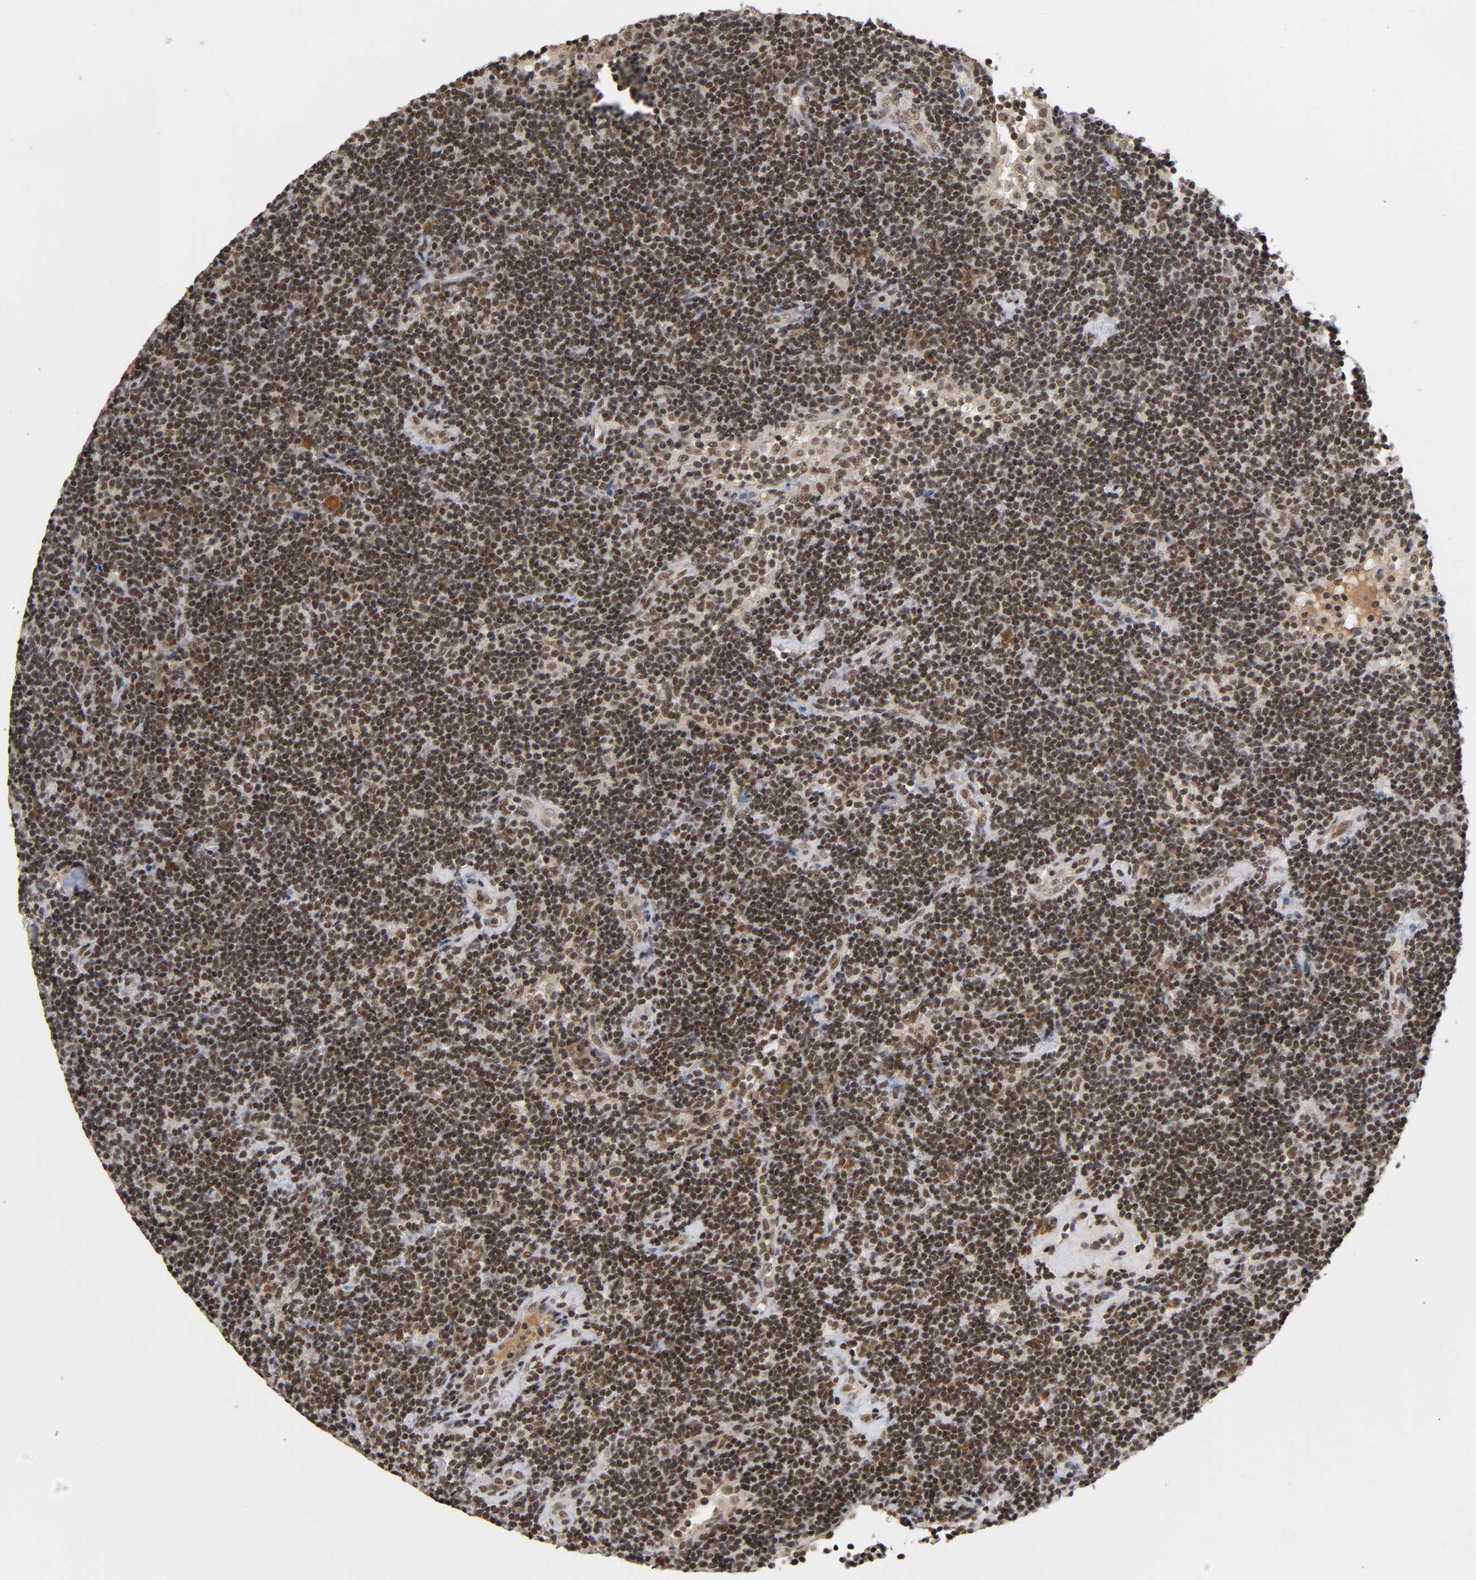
{"staining": {"intensity": "strong", "quantity": ">75%", "location": "cytoplasmic/membranous,nuclear"}, "tissue": "lymphoma", "cell_type": "Tumor cells", "image_type": "cancer", "snomed": [{"axis": "morphology", "description": "Malignant lymphoma, non-Hodgkin's type, Low grade"}, {"axis": "topography", "description": "Lymph node"}], "caption": "Lymphoma stained for a protein (brown) displays strong cytoplasmic/membranous and nuclear positive staining in approximately >75% of tumor cells.", "gene": "ZNF384", "patient": {"sex": "male", "age": 70}}